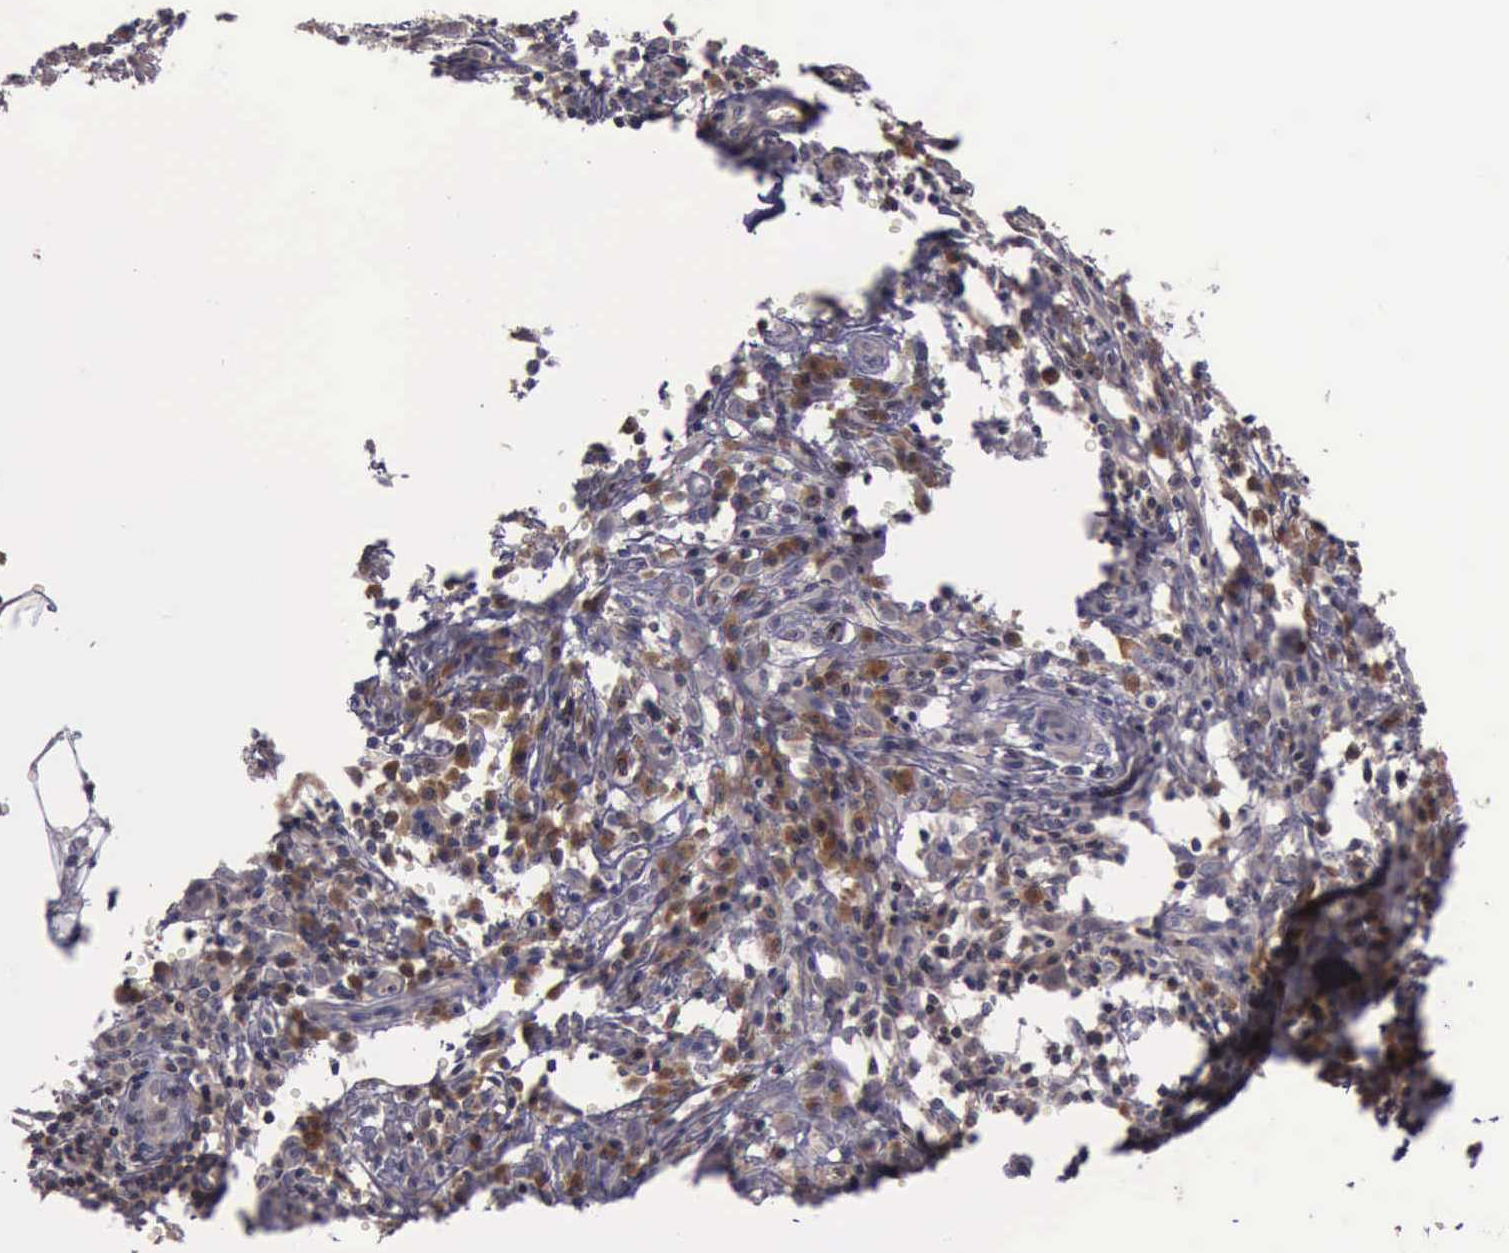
{"staining": {"intensity": "moderate", "quantity": "25%-75%", "location": "cytoplasmic/membranous"}, "tissue": "melanoma", "cell_type": "Tumor cells", "image_type": "cancer", "snomed": [{"axis": "morphology", "description": "Malignant melanoma, NOS"}, {"axis": "topography", "description": "Skin"}], "caption": "IHC micrograph of human melanoma stained for a protein (brown), which shows medium levels of moderate cytoplasmic/membranous positivity in about 25%-75% of tumor cells.", "gene": "RAB39B", "patient": {"sex": "female", "age": 52}}